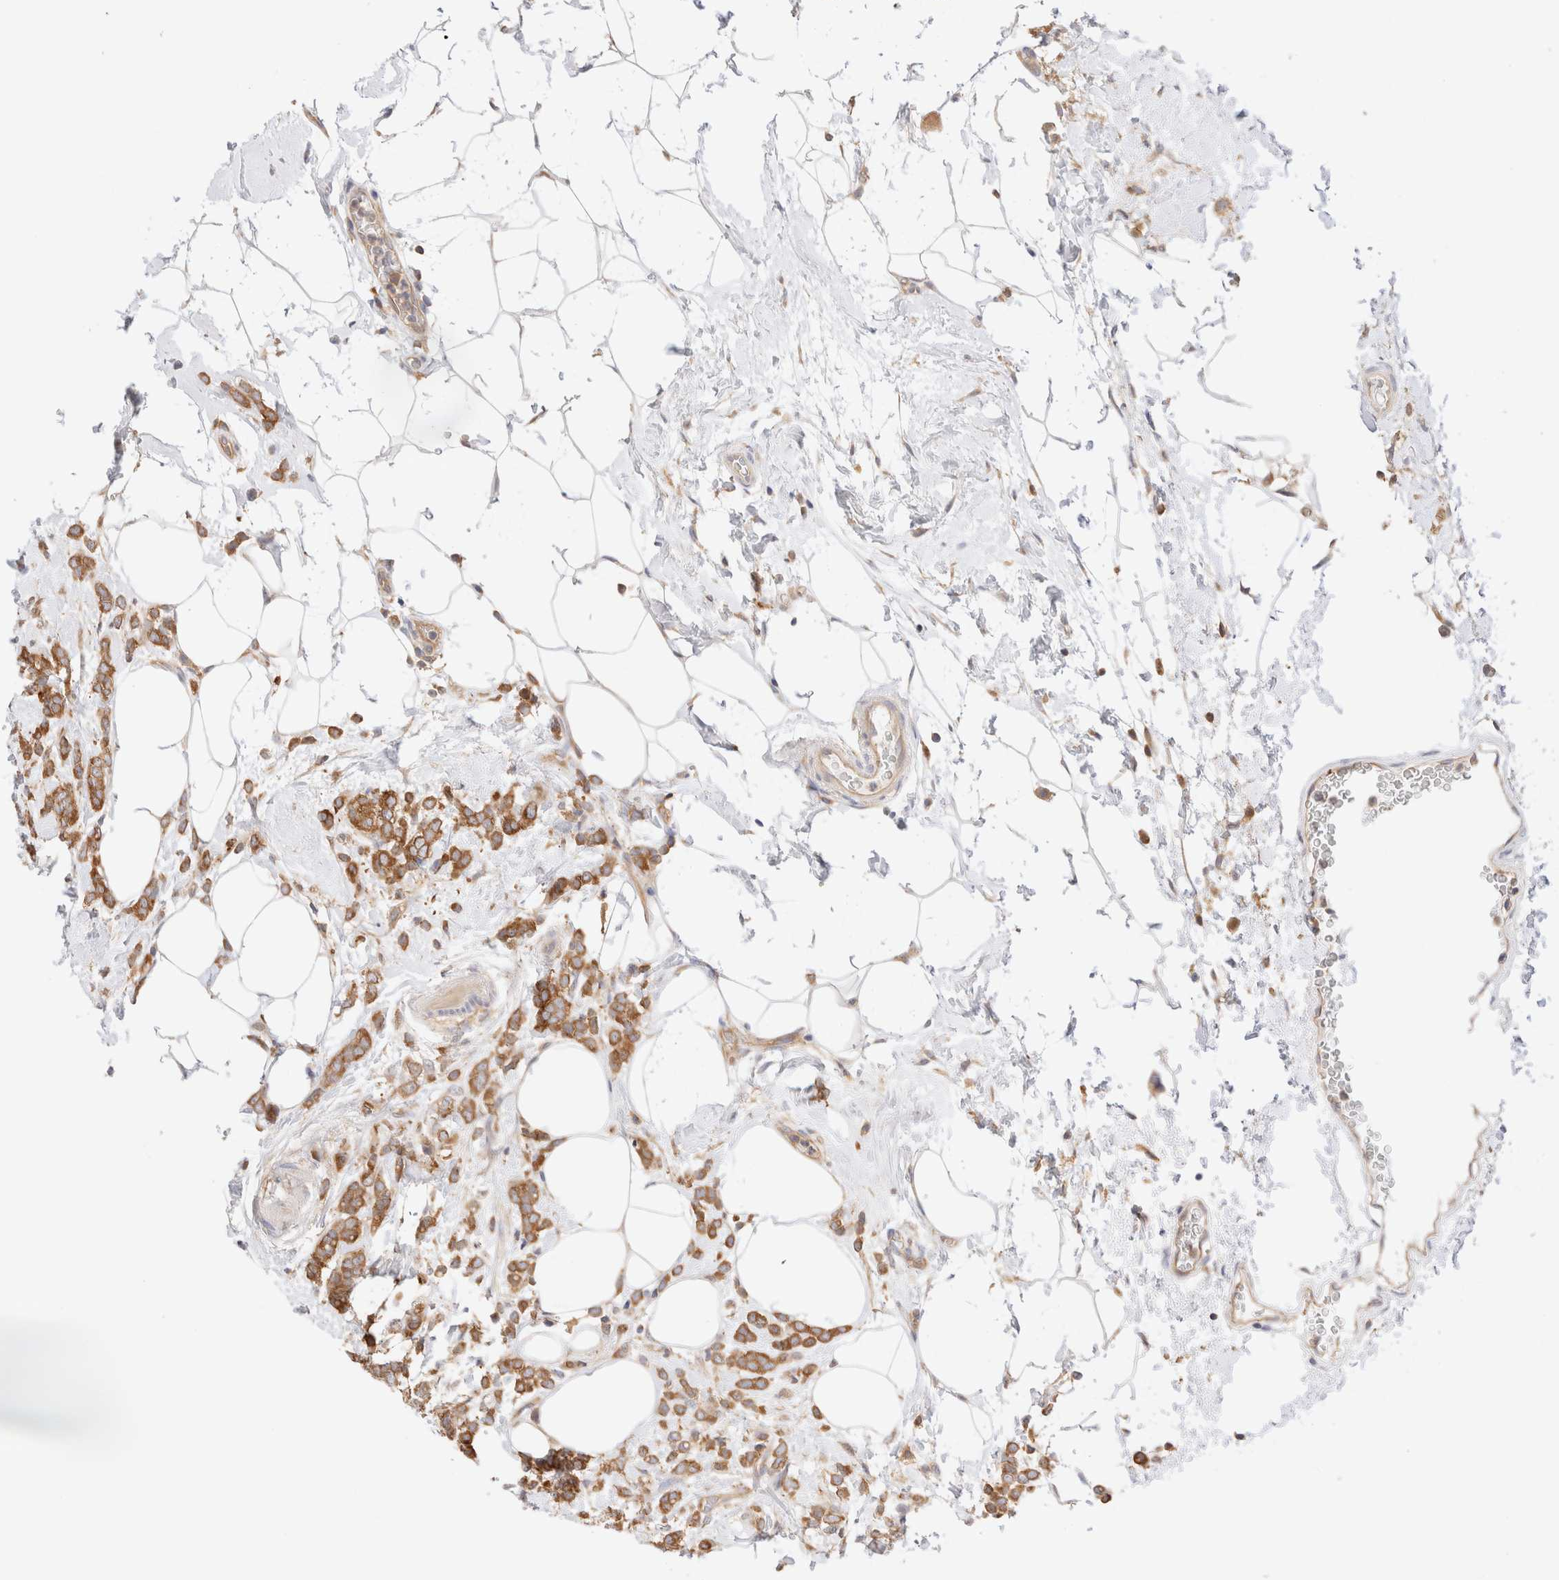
{"staining": {"intensity": "moderate", "quantity": ">75%", "location": "cytoplasmic/membranous"}, "tissue": "breast cancer", "cell_type": "Tumor cells", "image_type": "cancer", "snomed": [{"axis": "morphology", "description": "Lobular carcinoma"}, {"axis": "topography", "description": "Breast"}], "caption": "This histopathology image exhibits immunohistochemistry (IHC) staining of human breast lobular carcinoma, with medium moderate cytoplasmic/membranous staining in approximately >75% of tumor cells.", "gene": "RABEP1", "patient": {"sex": "female", "age": 50}}